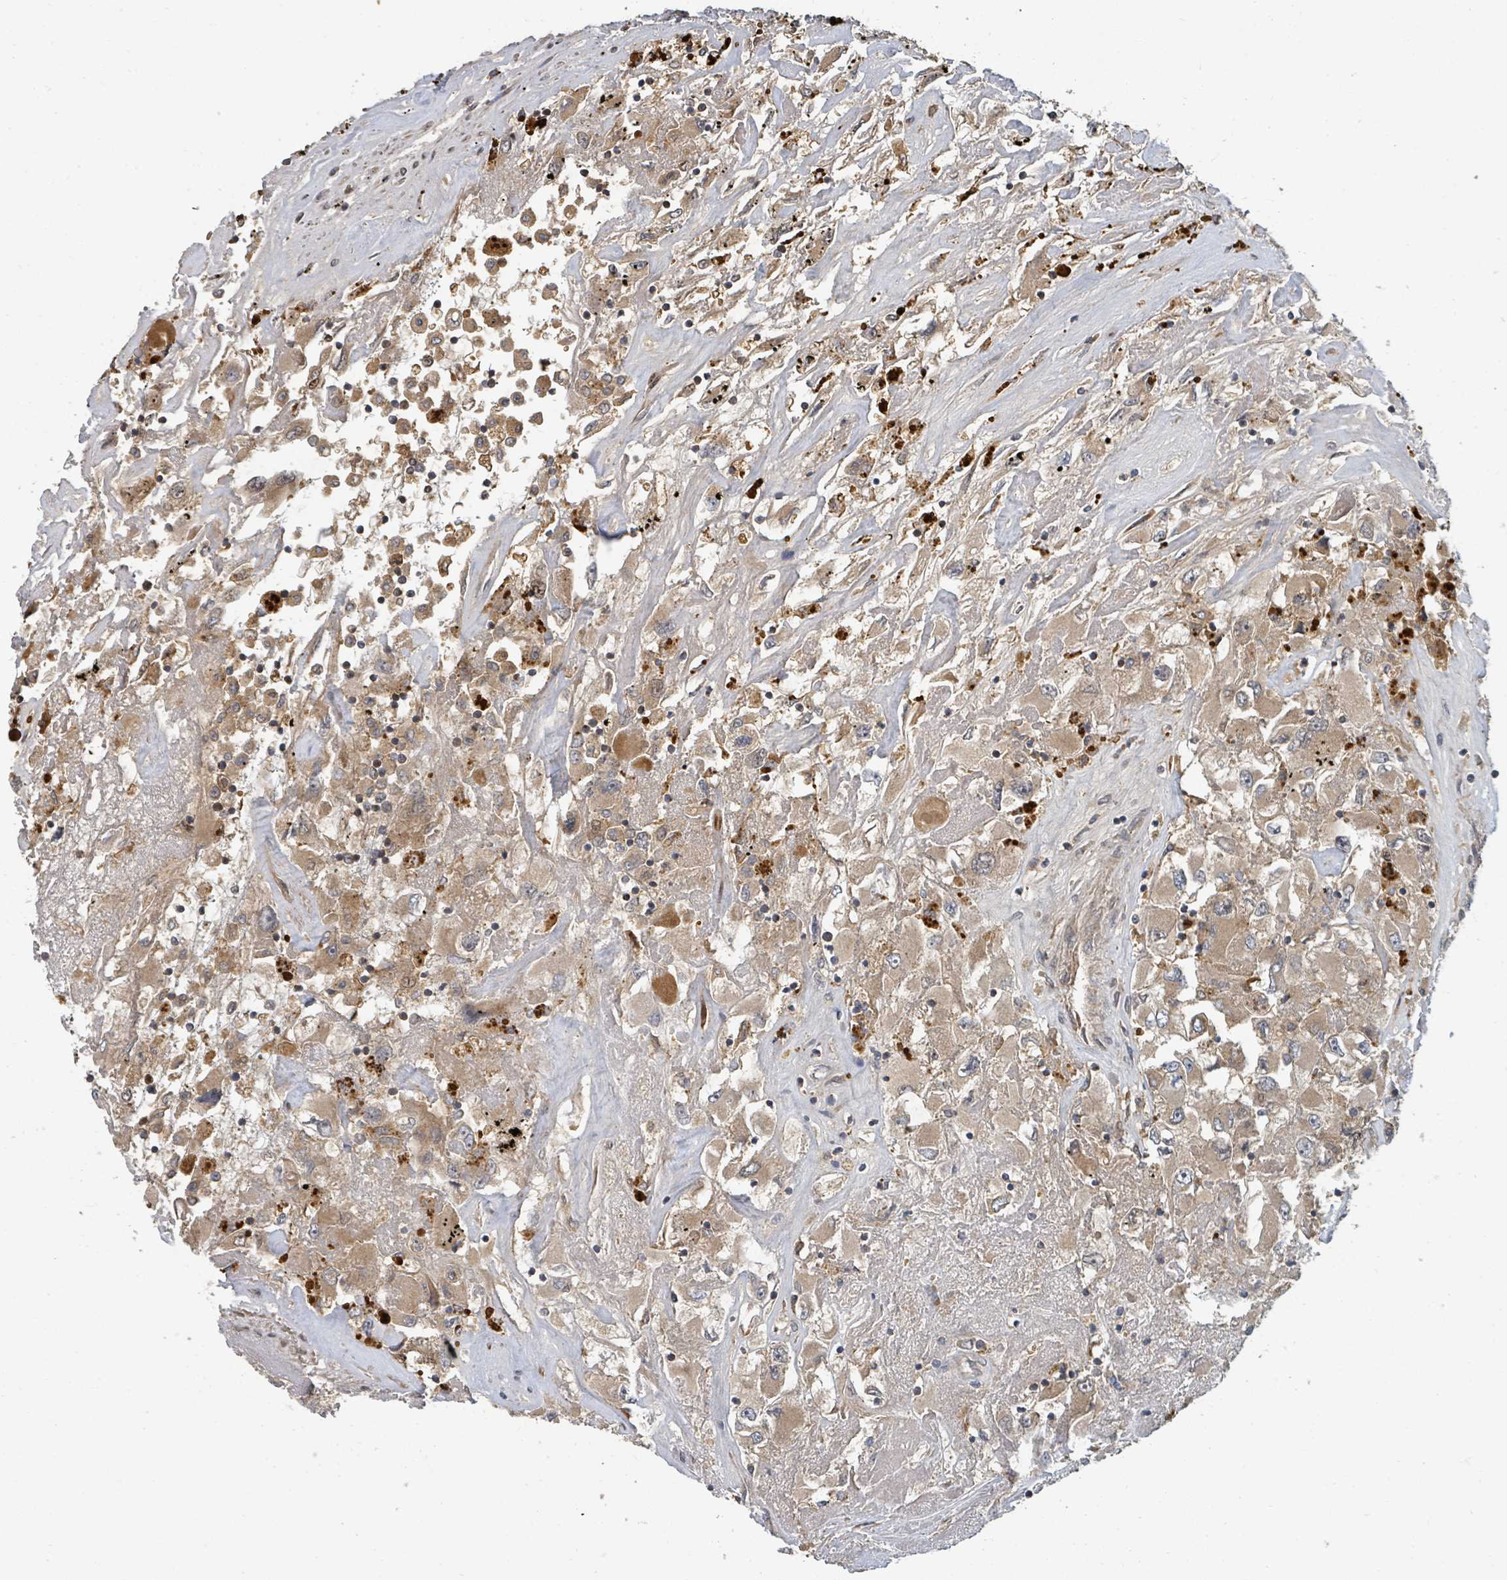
{"staining": {"intensity": "weak", "quantity": "25%-75%", "location": "cytoplasmic/membranous"}, "tissue": "renal cancer", "cell_type": "Tumor cells", "image_type": "cancer", "snomed": [{"axis": "morphology", "description": "Adenocarcinoma, NOS"}, {"axis": "topography", "description": "Kidney"}], "caption": "The image displays staining of adenocarcinoma (renal), revealing weak cytoplasmic/membranous protein staining (brown color) within tumor cells.", "gene": "DPM1", "patient": {"sex": "female", "age": 52}}